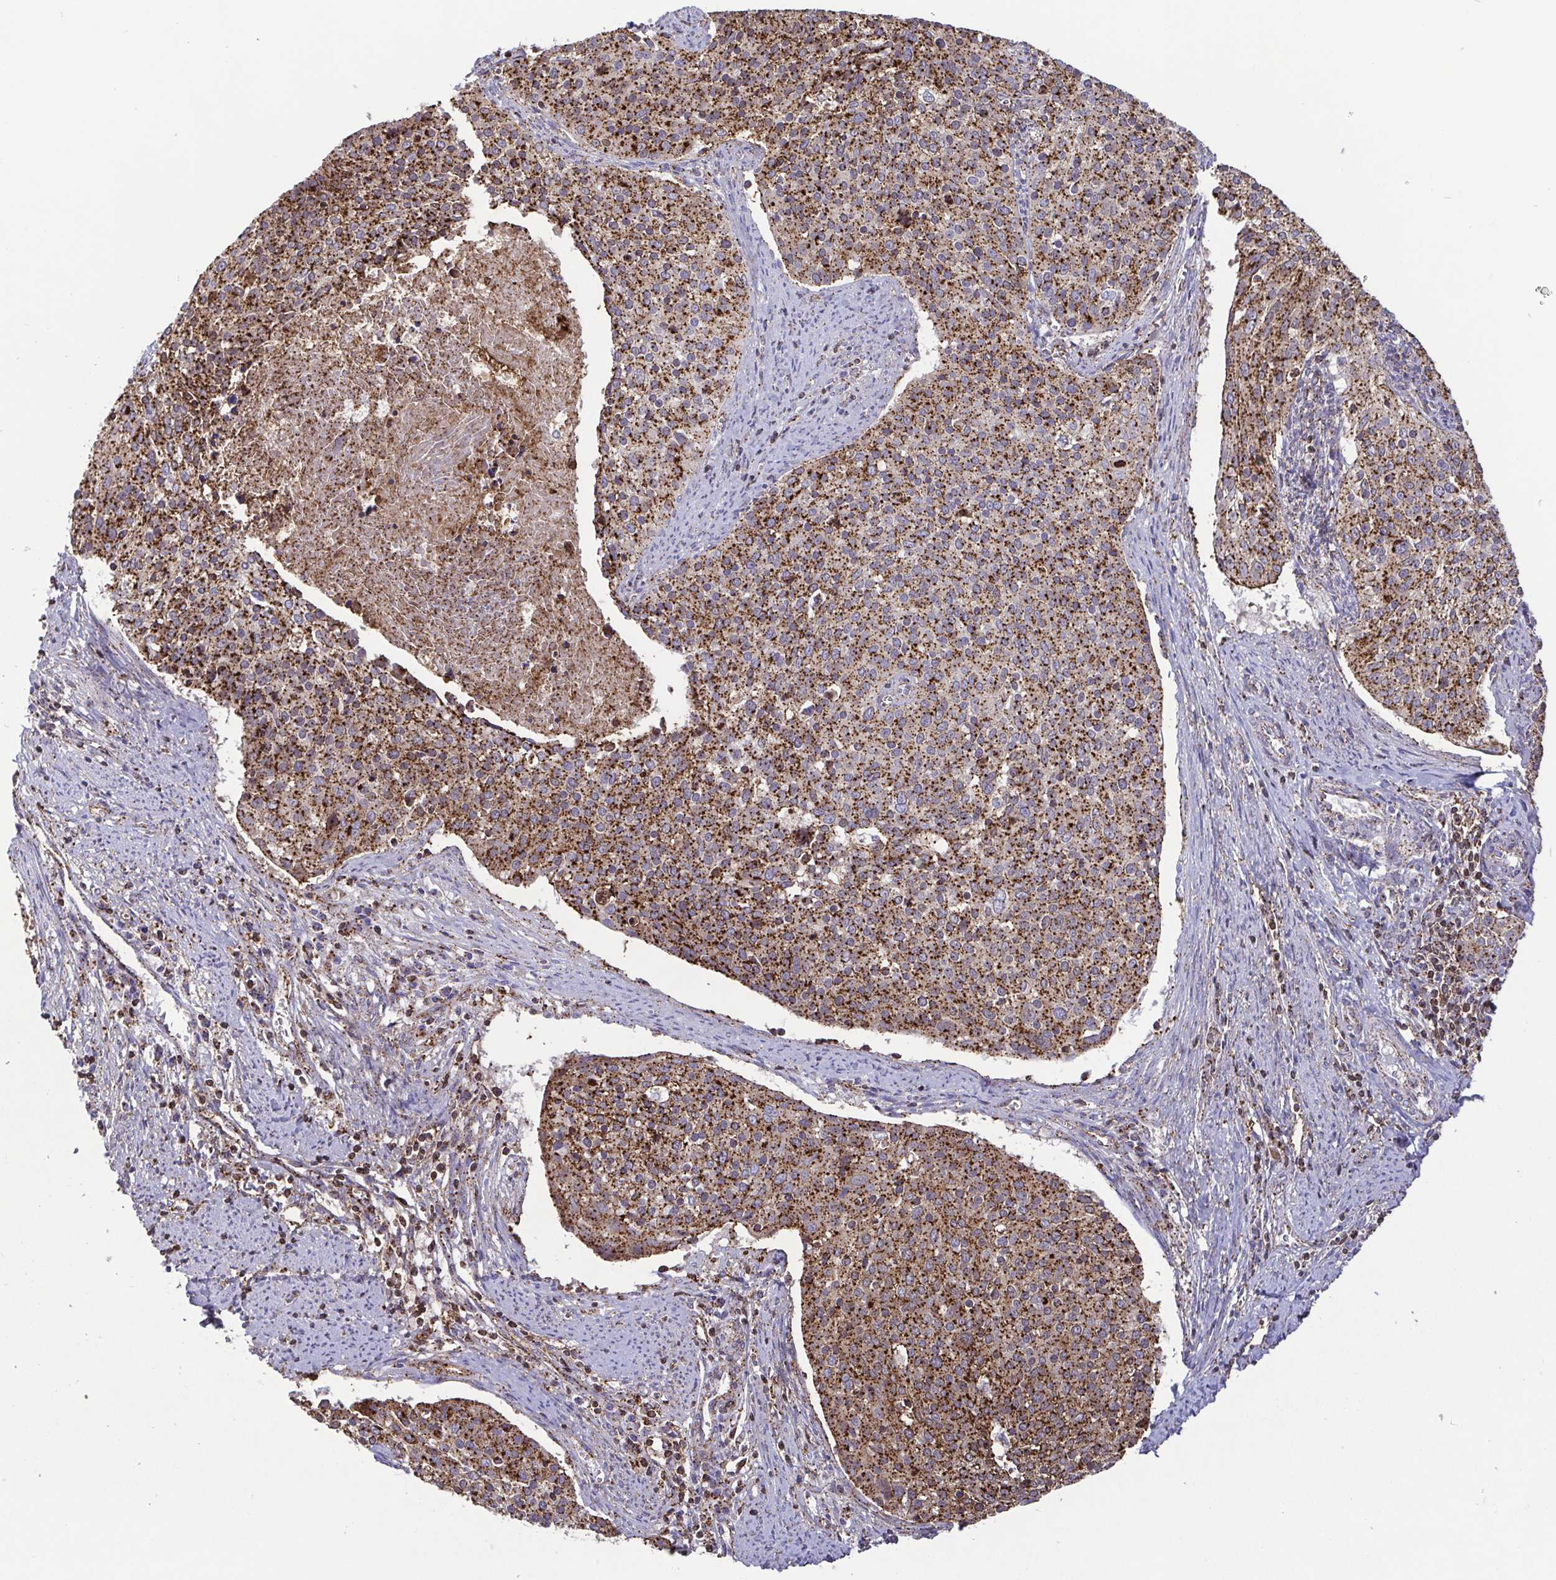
{"staining": {"intensity": "strong", "quantity": ">75%", "location": "cytoplasmic/membranous"}, "tissue": "cervical cancer", "cell_type": "Tumor cells", "image_type": "cancer", "snomed": [{"axis": "morphology", "description": "Squamous cell carcinoma, NOS"}, {"axis": "topography", "description": "Cervix"}], "caption": "Protein expression analysis of human squamous cell carcinoma (cervical) reveals strong cytoplasmic/membranous positivity in approximately >75% of tumor cells.", "gene": "CHMP1B", "patient": {"sex": "female", "age": 39}}